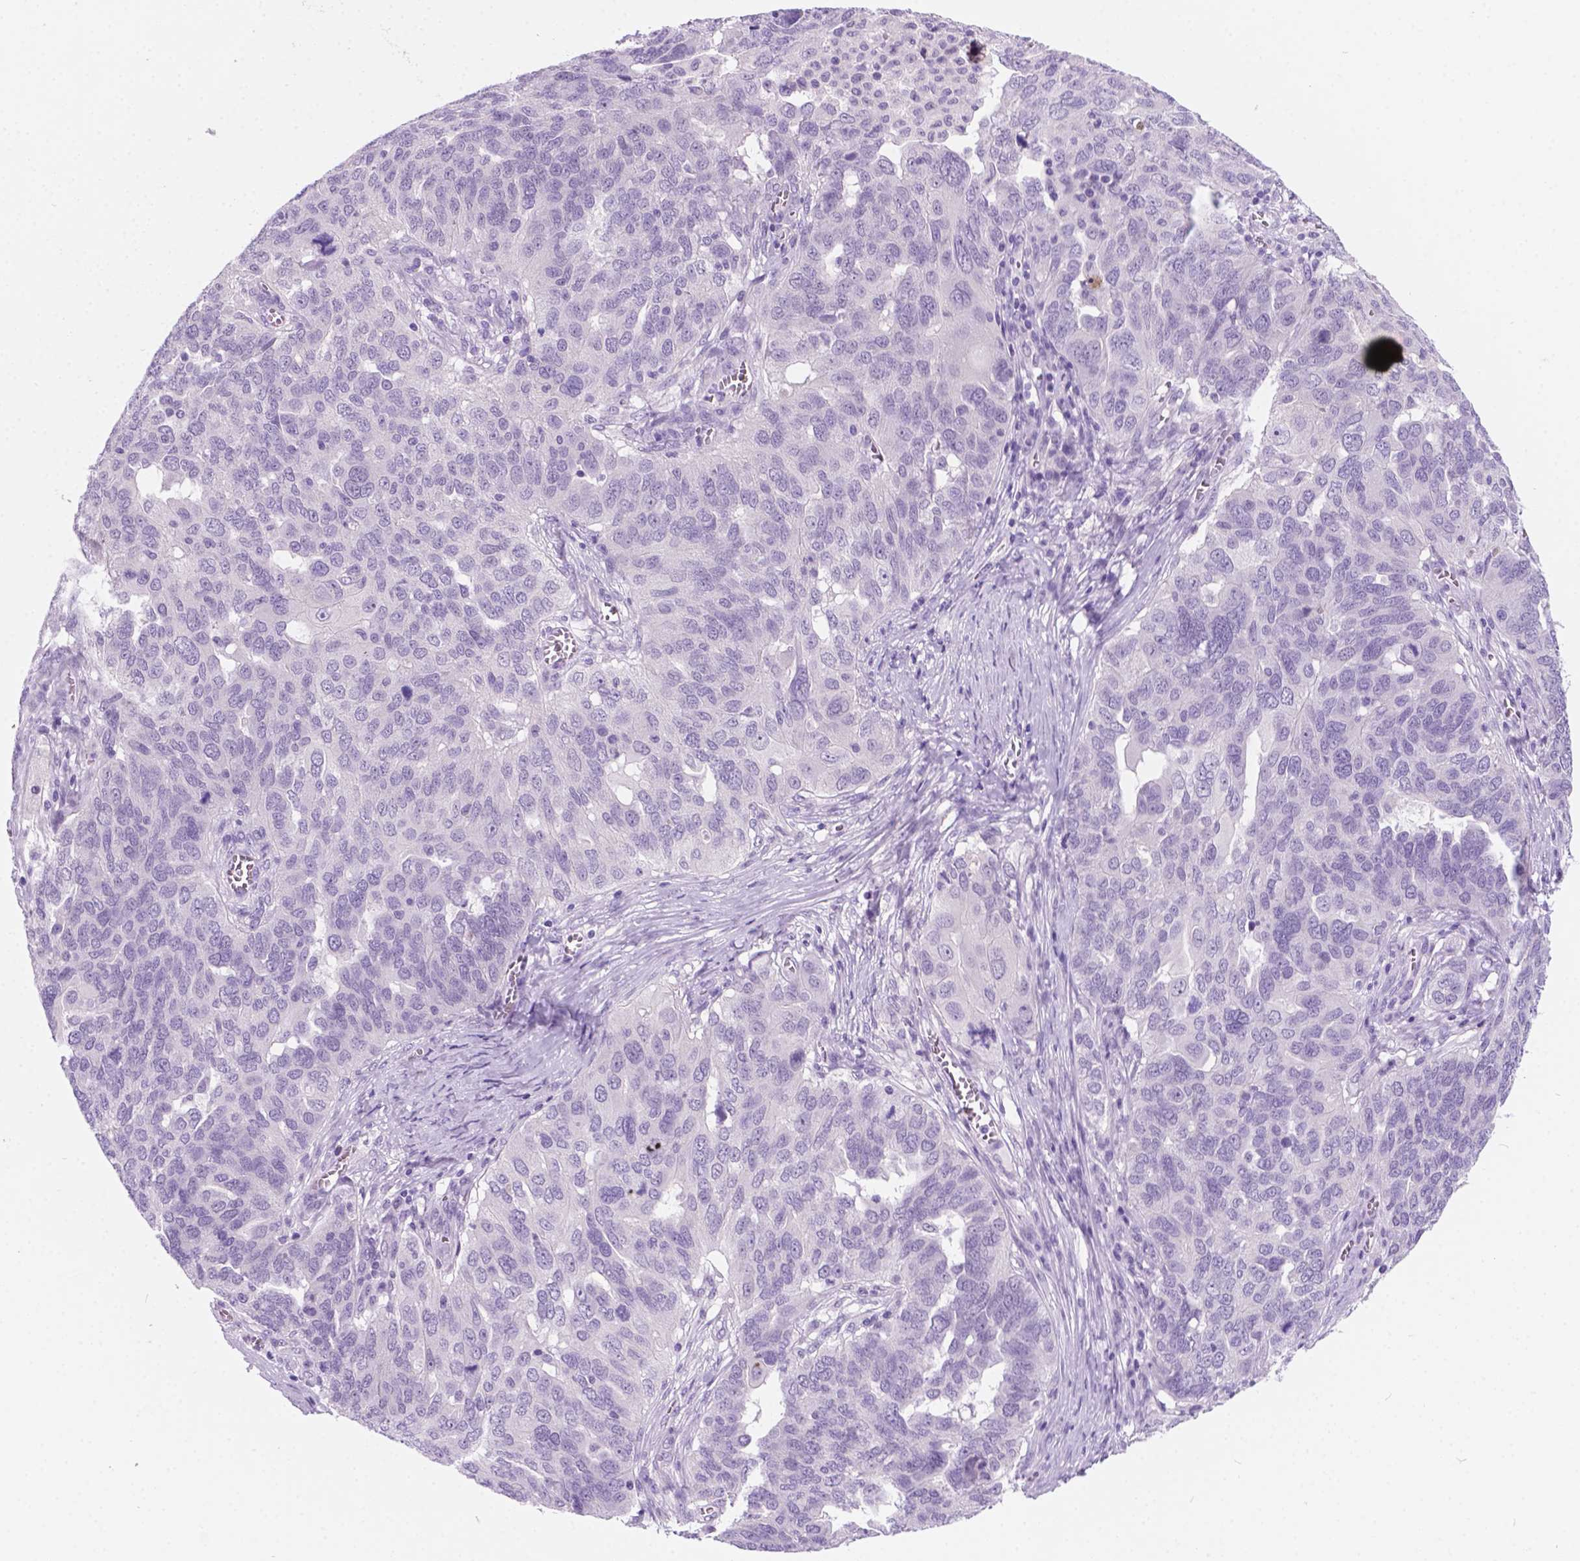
{"staining": {"intensity": "negative", "quantity": "none", "location": "none"}, "tissue": "ovarian cancer", "cell_type": "Tumor cells", "image_type": "cancer", "snomed": [{"axis": "morphology", "description": "Carcinoma, endometroid"}, {"axis": "topography", "description": "Soft tissue"}, {"axis": "topography", "description": "Ovary"}], "caption": "DAB immunohistochemical staining of human endometroid carcinoma (ovarian) exhibits no significant positivity in tumor cells.", "gene": "ARMS2", "patient": {"sex": "female", "age": 52}}